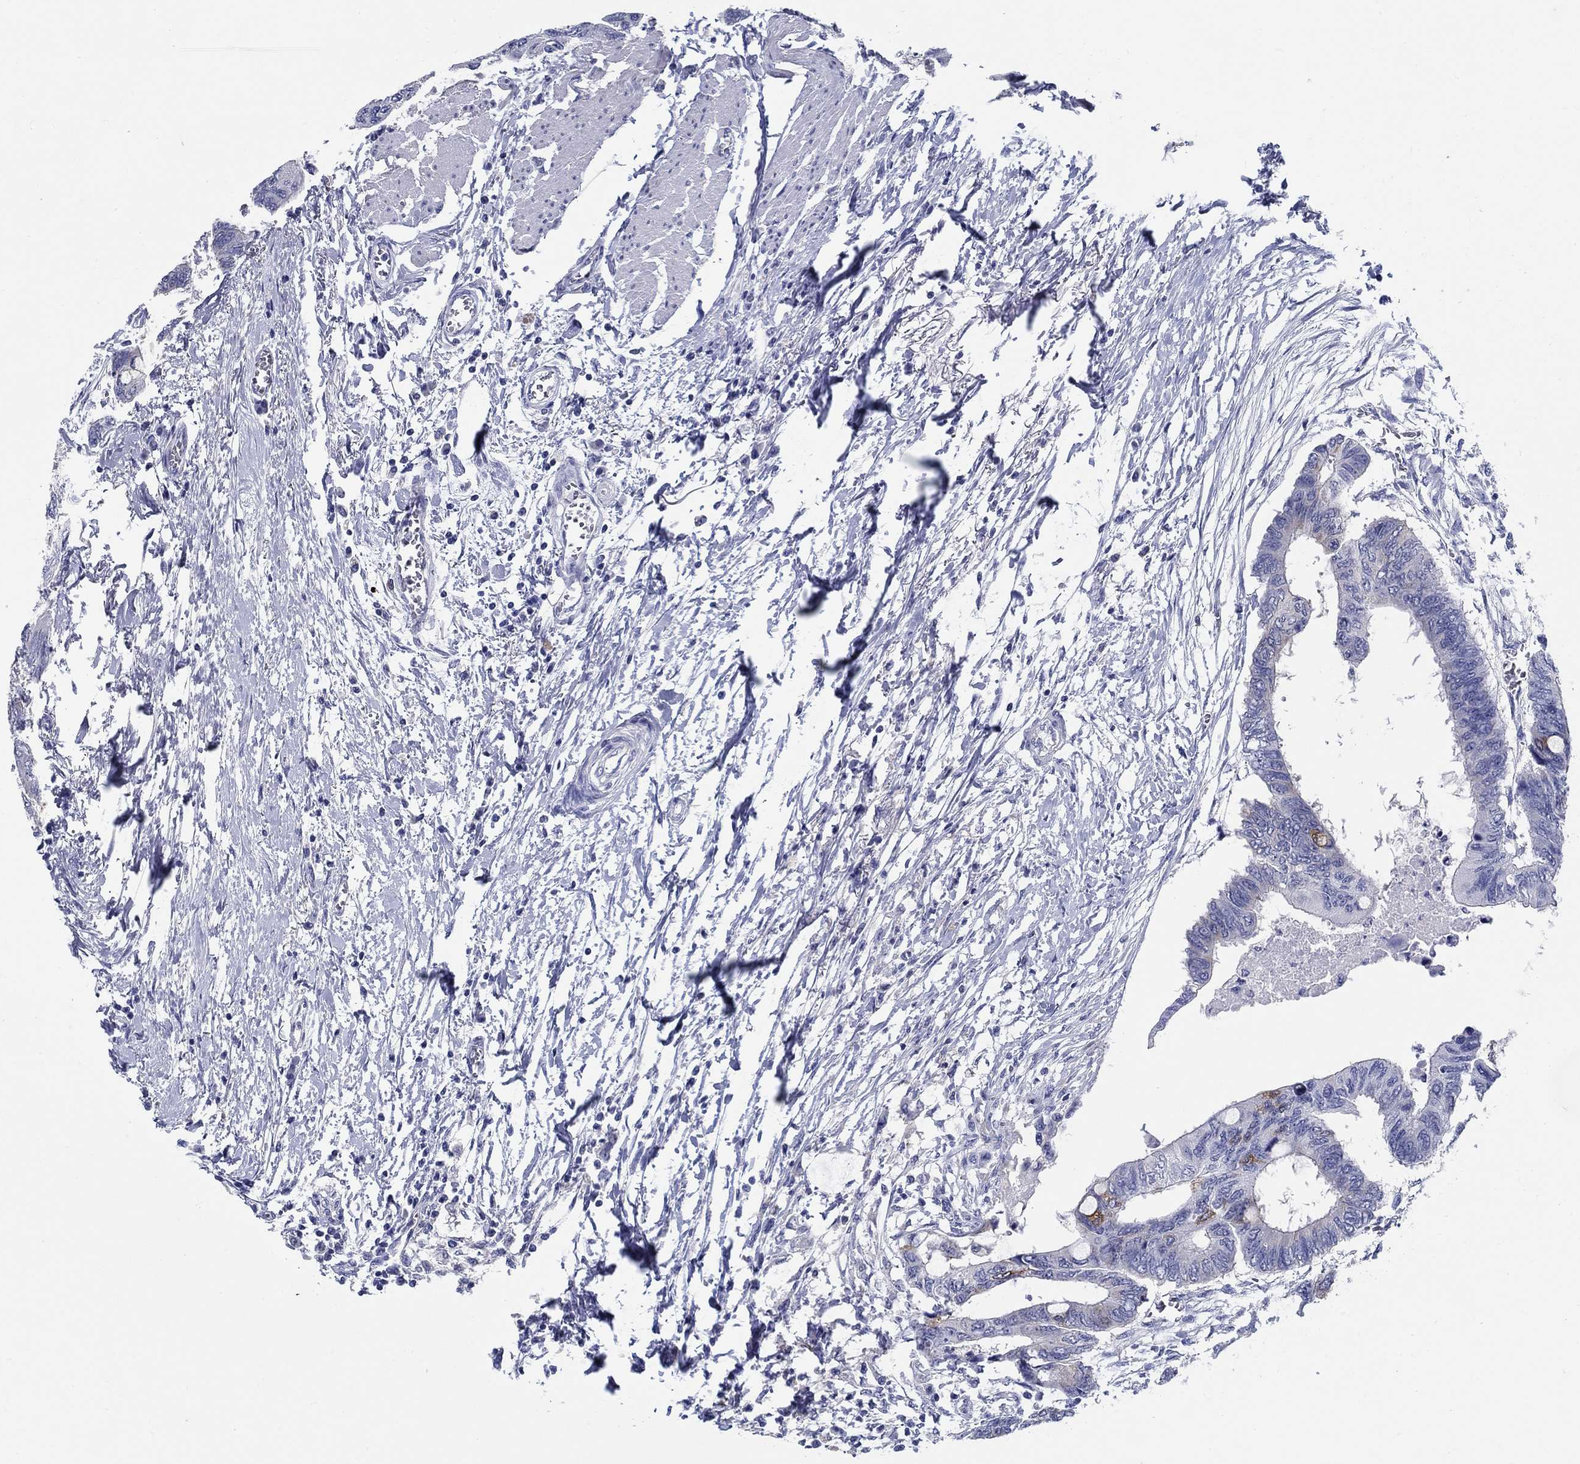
{"staining": {"intensity": "moderate", "quantity": "<25%", "location": "cytoplasmic/membranous"}, "tissue": "colorectal cancer", "cell_type": "Tumor cells", "image_type": "cancer", "snomed": [{"axis": "morphology", "description": "Normal tissue, NOS"}, {"axis": "morphology", "description": "Adenocarcinoma, NOS"}, {"axis": "topography", "description": "Rectum"}, {"axis": "topography", "description": "Peripheral nerve tissue"}], "caption": "Human colorectal cancer (adenocarcinoma) stained with a brown dye displays moderate cytoplasmic/membranous positive positivity in approximately <25% of tumor cells.", "gene": "RAP1GAP", "patient": {"sex": "male", "age": 92}}